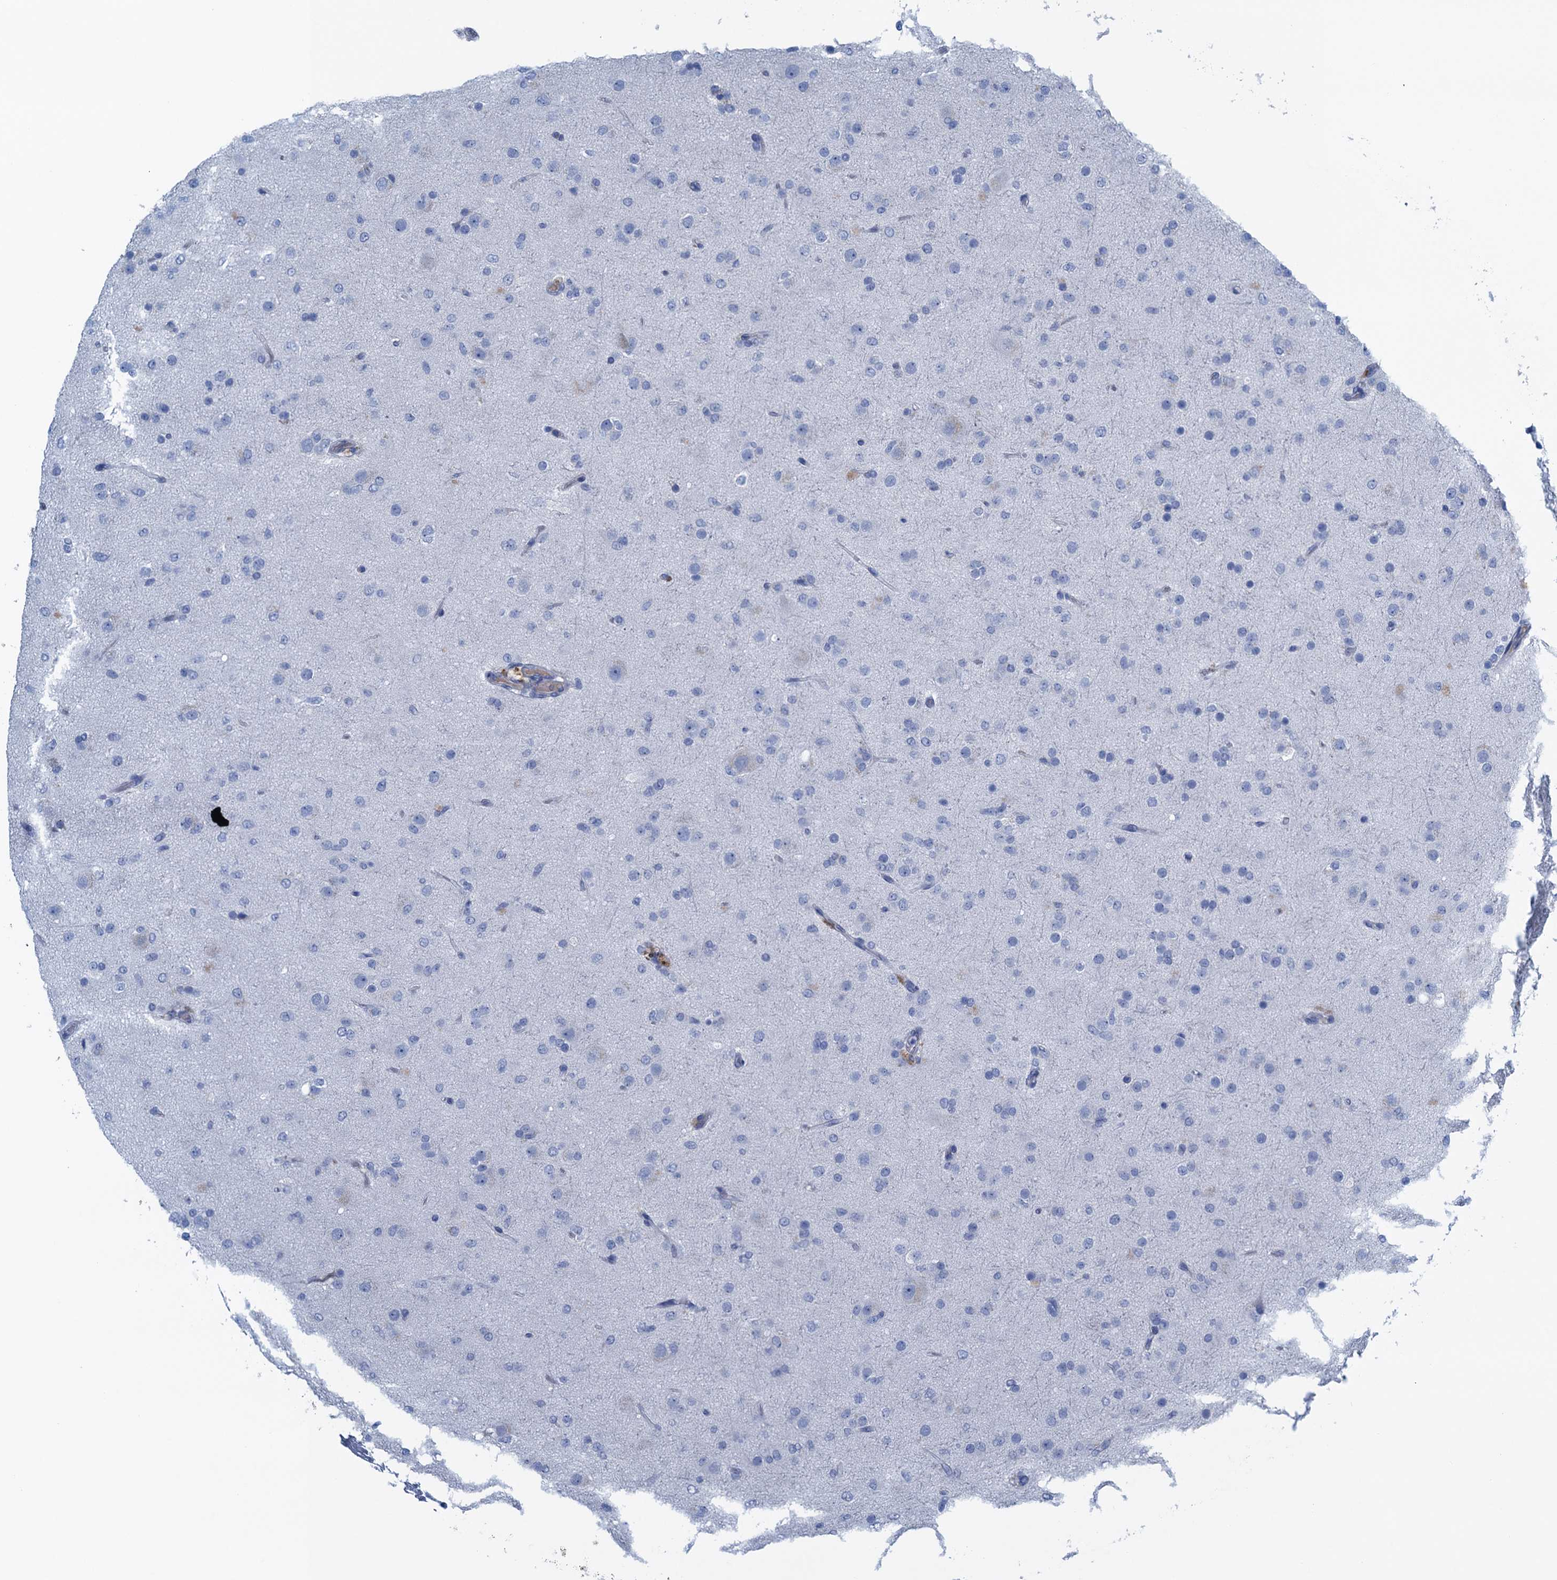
{"staining": {"intensity": "negative", "quantity": "none", "location": "none"}, "tissue": "glioma", "cell_type": "Tumor cells", "image_type": "cancer", "snomed": [{"axis": "morphology", "description": "Glioma, malignant, Low grade"}, {"axis": "topography", "description": "Brain"}], "caption": "Tumor cells are negative for protein expression in human glioma. (Stains: DAB (3,3'-diaminobenzidine) immunohistochemistry with hematoxylin counter stain, Microscopy: brightfield microscopy at high magnification).", "gene": "C10orf88", "patient": {"sex": "male", "age": 65}}